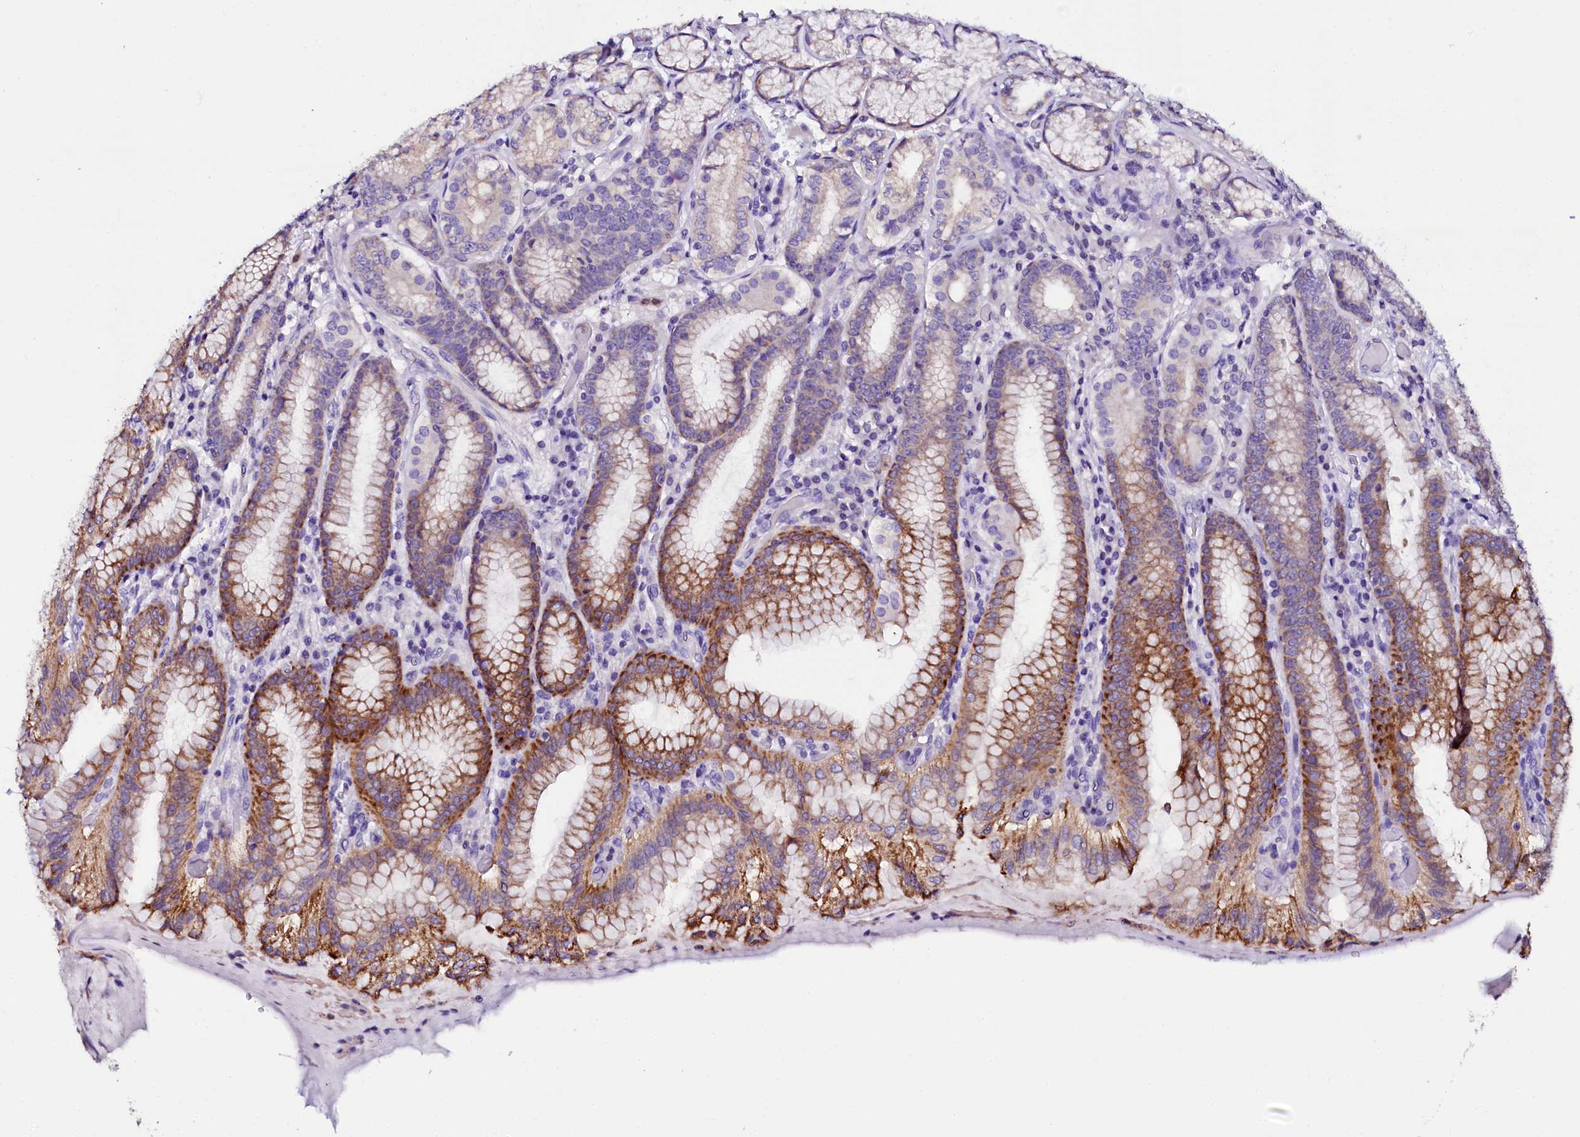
{"staining": {"intensity": "moderate", "quantity": "25%-75%", "location": "cytoplasmic/membranous"}, "tissue": "stomach", "cell_type": "Glandular cells", "image_type": "normal", "snomed": [{"axis": "morphology", "description": "Normal tissue, NOS"}, {"axis": "topography", "description": "Stomach, upper"}, {"axis": "topography", "description": "Stomach, lower"}], "caption": "A brown stain labels moderate cytoplasmic/membranous positivity of a protein in glandular cells of benign stomach.", "gene": "NAA16", "patient": {"sex": "female", "age": 76}}